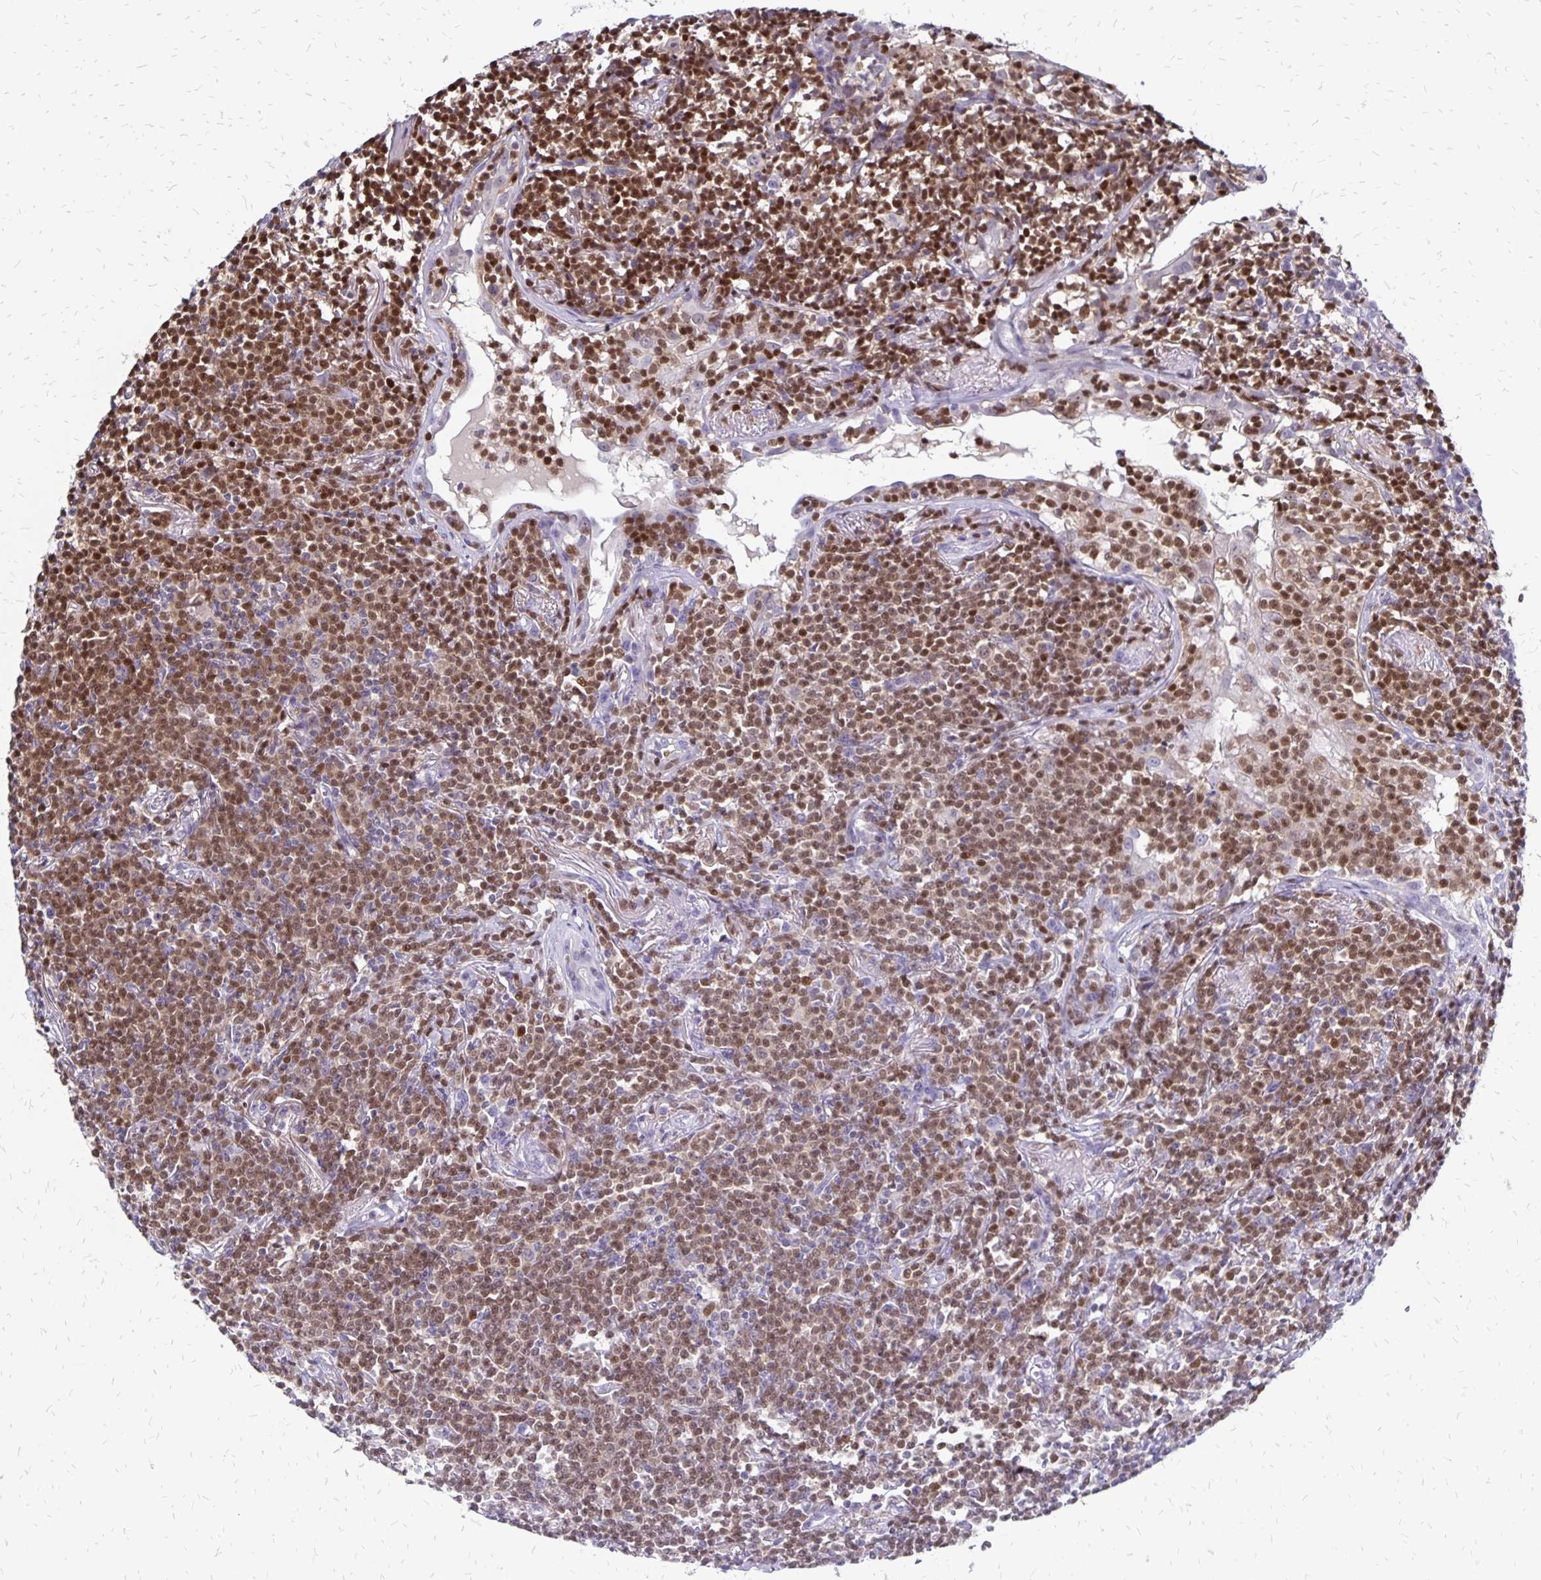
{"staining": {"intensity": "moderate", "quantity": ">75%", "location": "nuclear"}, "tissue": "lymphoma", "cell_type": "Tumor cells", "image_type": "cancer", "snomed": [{"axis": "morphology", "description": "Malignant lymphoma, non-Hodgkin's type, Low grade"}, {"axis": "topography", "description": "Lung"}], "caption": "The histopathology image demonstrates staining of malignant lymphoma, non-Hodgkin's type (low-grade), revealing moderate nuclear protein positivity (brown color) within tumor cells.", "gene": "DCK", "patient": {"sex": "female", "age": 71}}